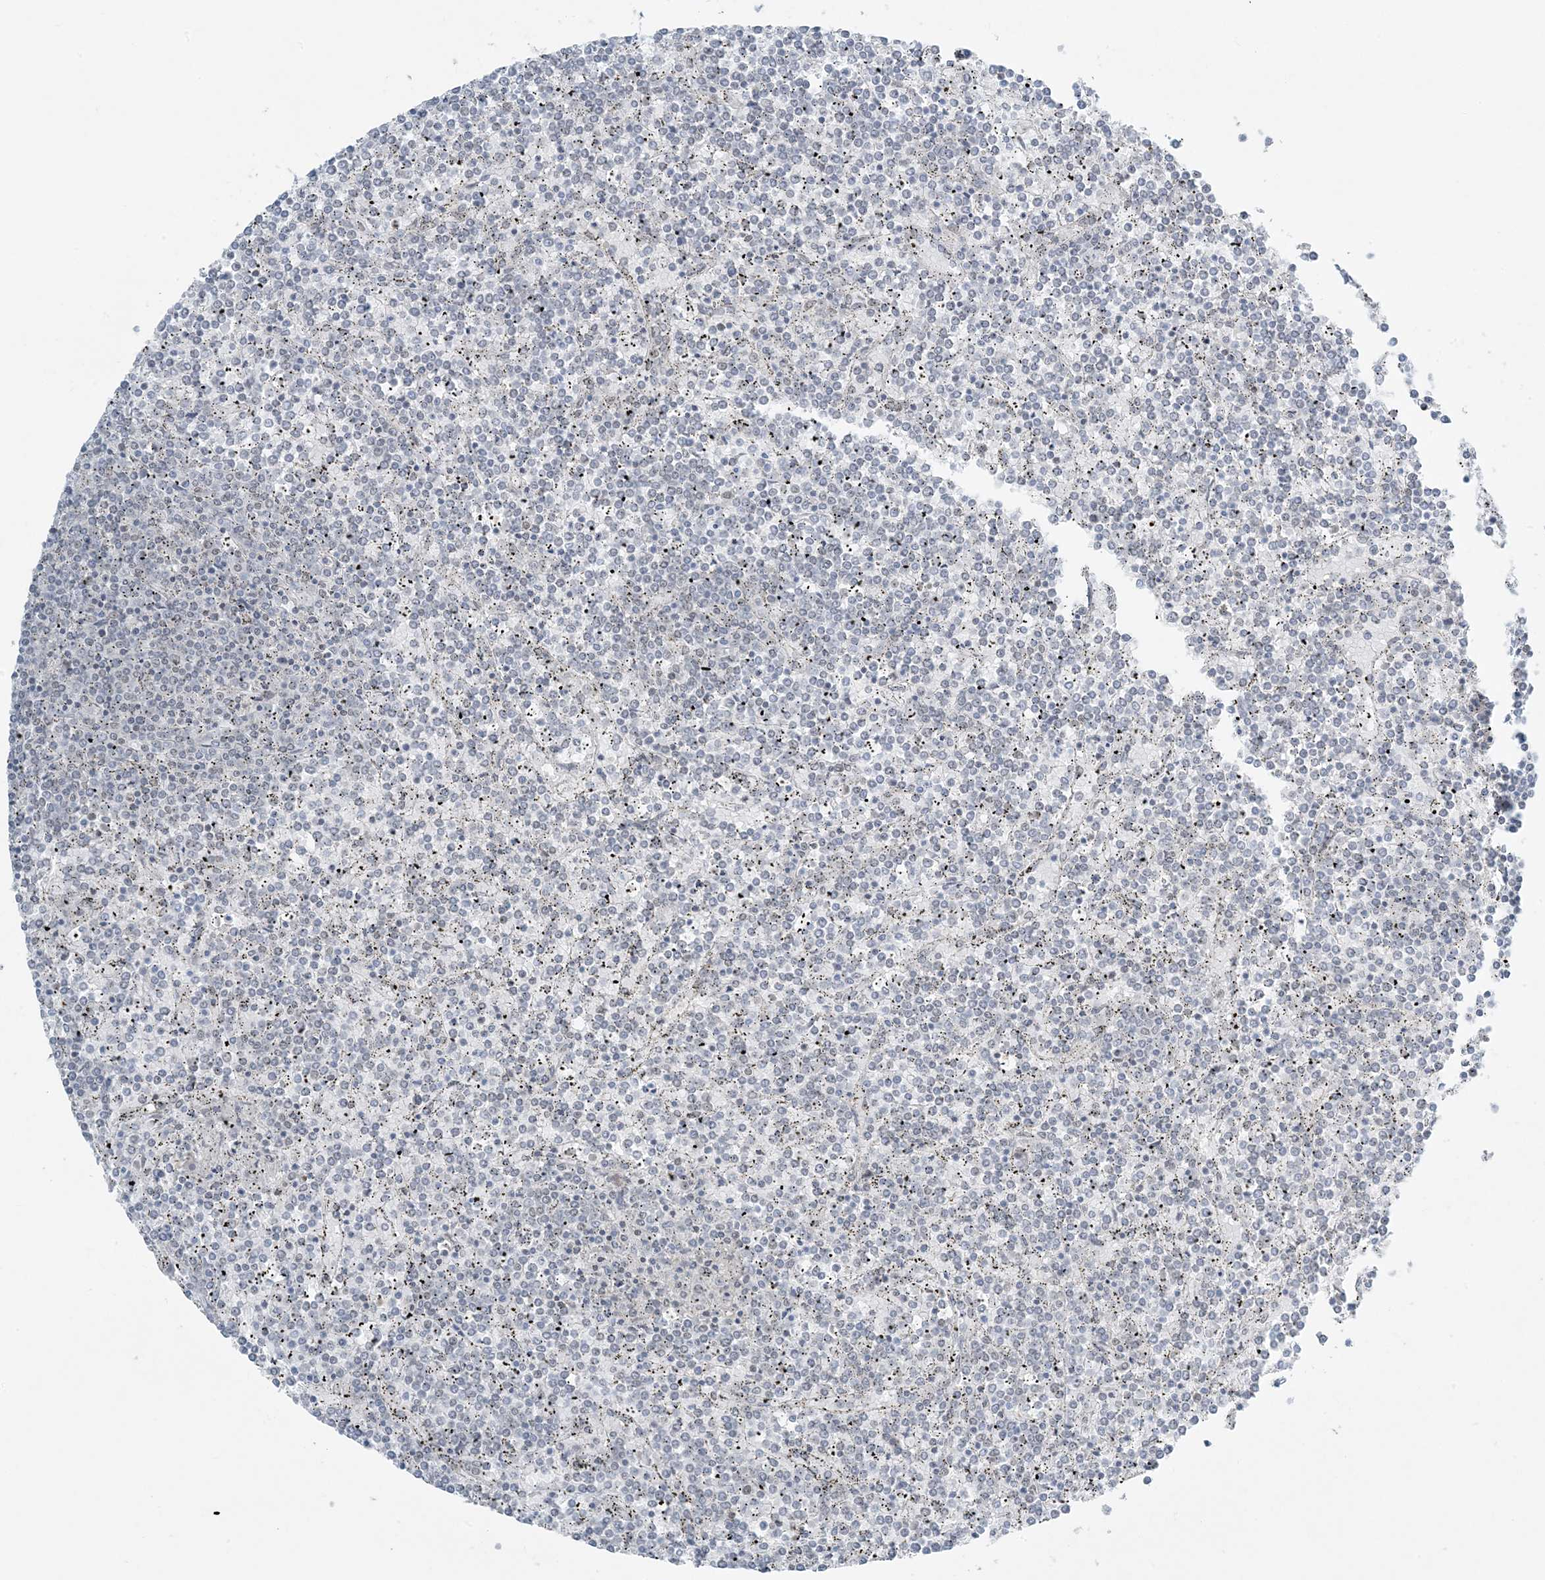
{"staining": {"intensity": "negative", "quantity": "none", "location": "none"}, "tissue": "lymphoma", "cell_type": "Tumor cells", "image_type": "cancer", "snomed": [{"axis": "morphology", "description": "Malignant lymphoma, non-Hodgkin's type, Low grade"}, {"axis": "topography", "description": "Spleen"}], "caption": "This is an immunohistochemistry micrograph of malignant lymphoma, non-Hodgkin's type (low-grade). There is no expression in tumor cells.", "gene": "ZNF787", "patient": {"sex": "female", "age": 19}}